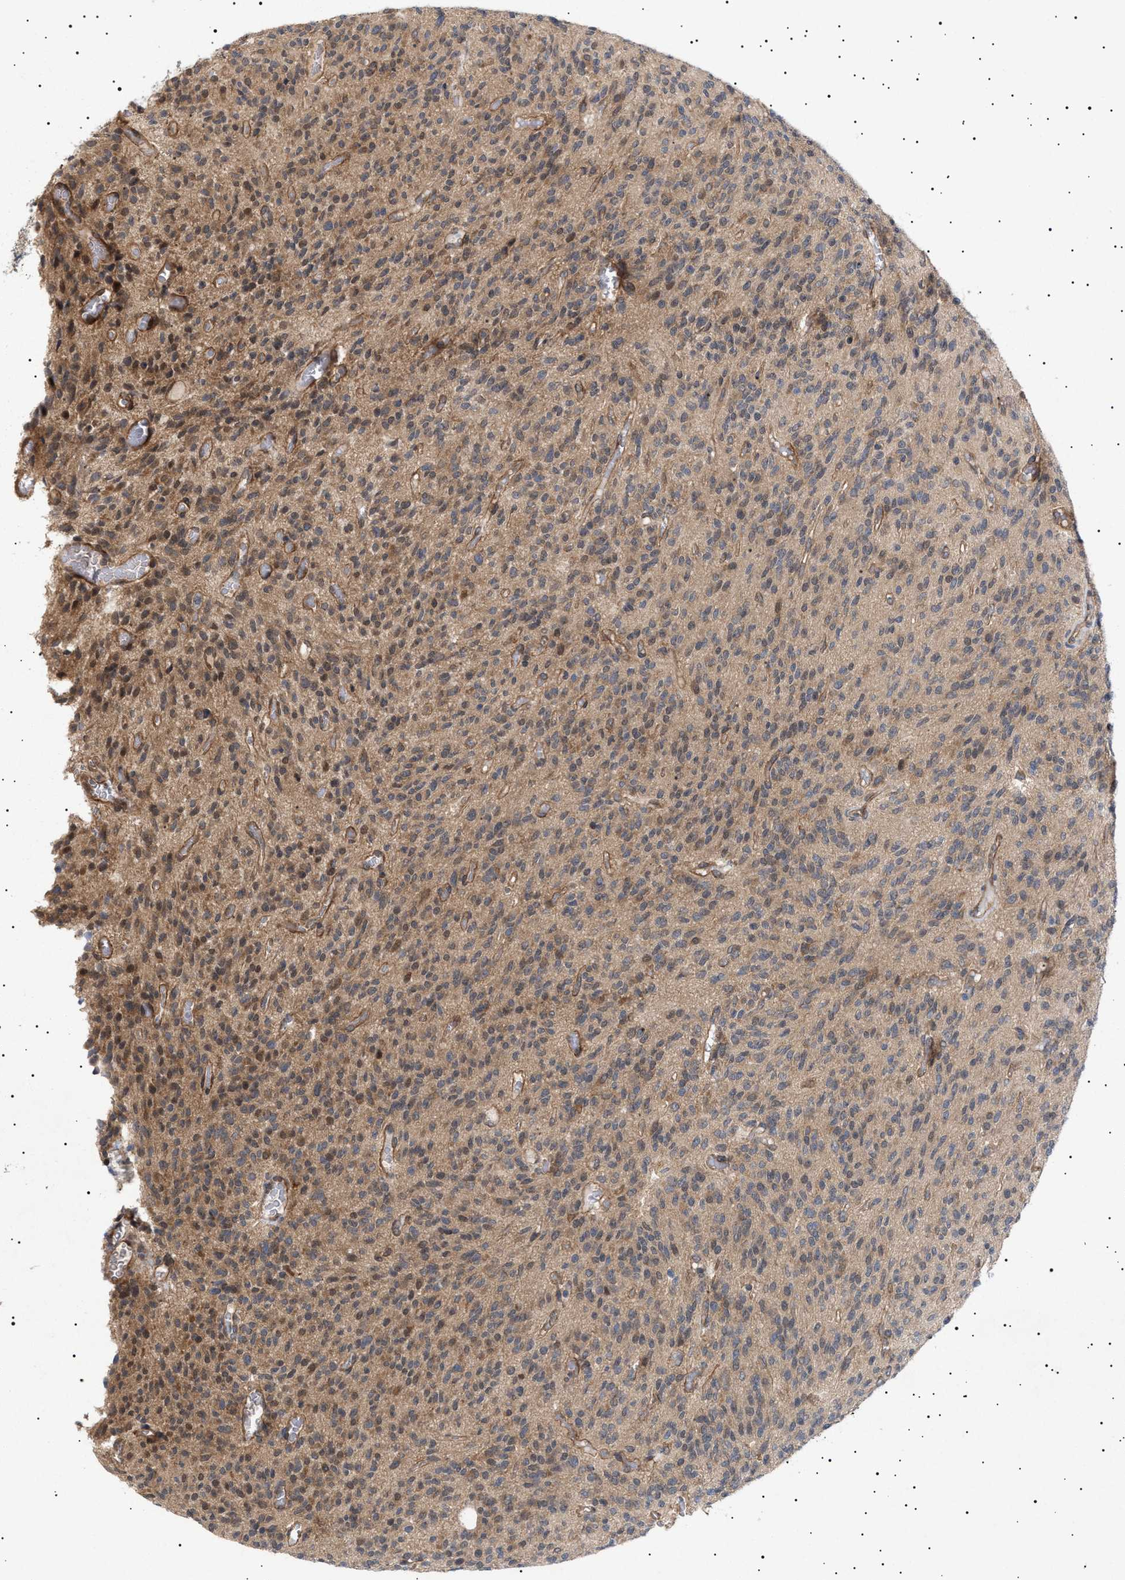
{"staining": {"intensity": "weak", "quantity": ">75%", "location": "cytoplasmic/membranous"}, "tissue": "glioma", "cell_type": "Tumor cells", "image_type": "cancer", "snomed": [{"axis": "morphology", "description": "Glioma, malignant, High grade"}, {"axis": "topography", "description": "Brain"}], "caption": "Brown immunohistochemical staining in human glioma shows weak cytoplasmic/membranous expression in approximately >75% of tumor cells.", "gene": "NPLOC4", "patient": {"sex": "male", "age": 34}}